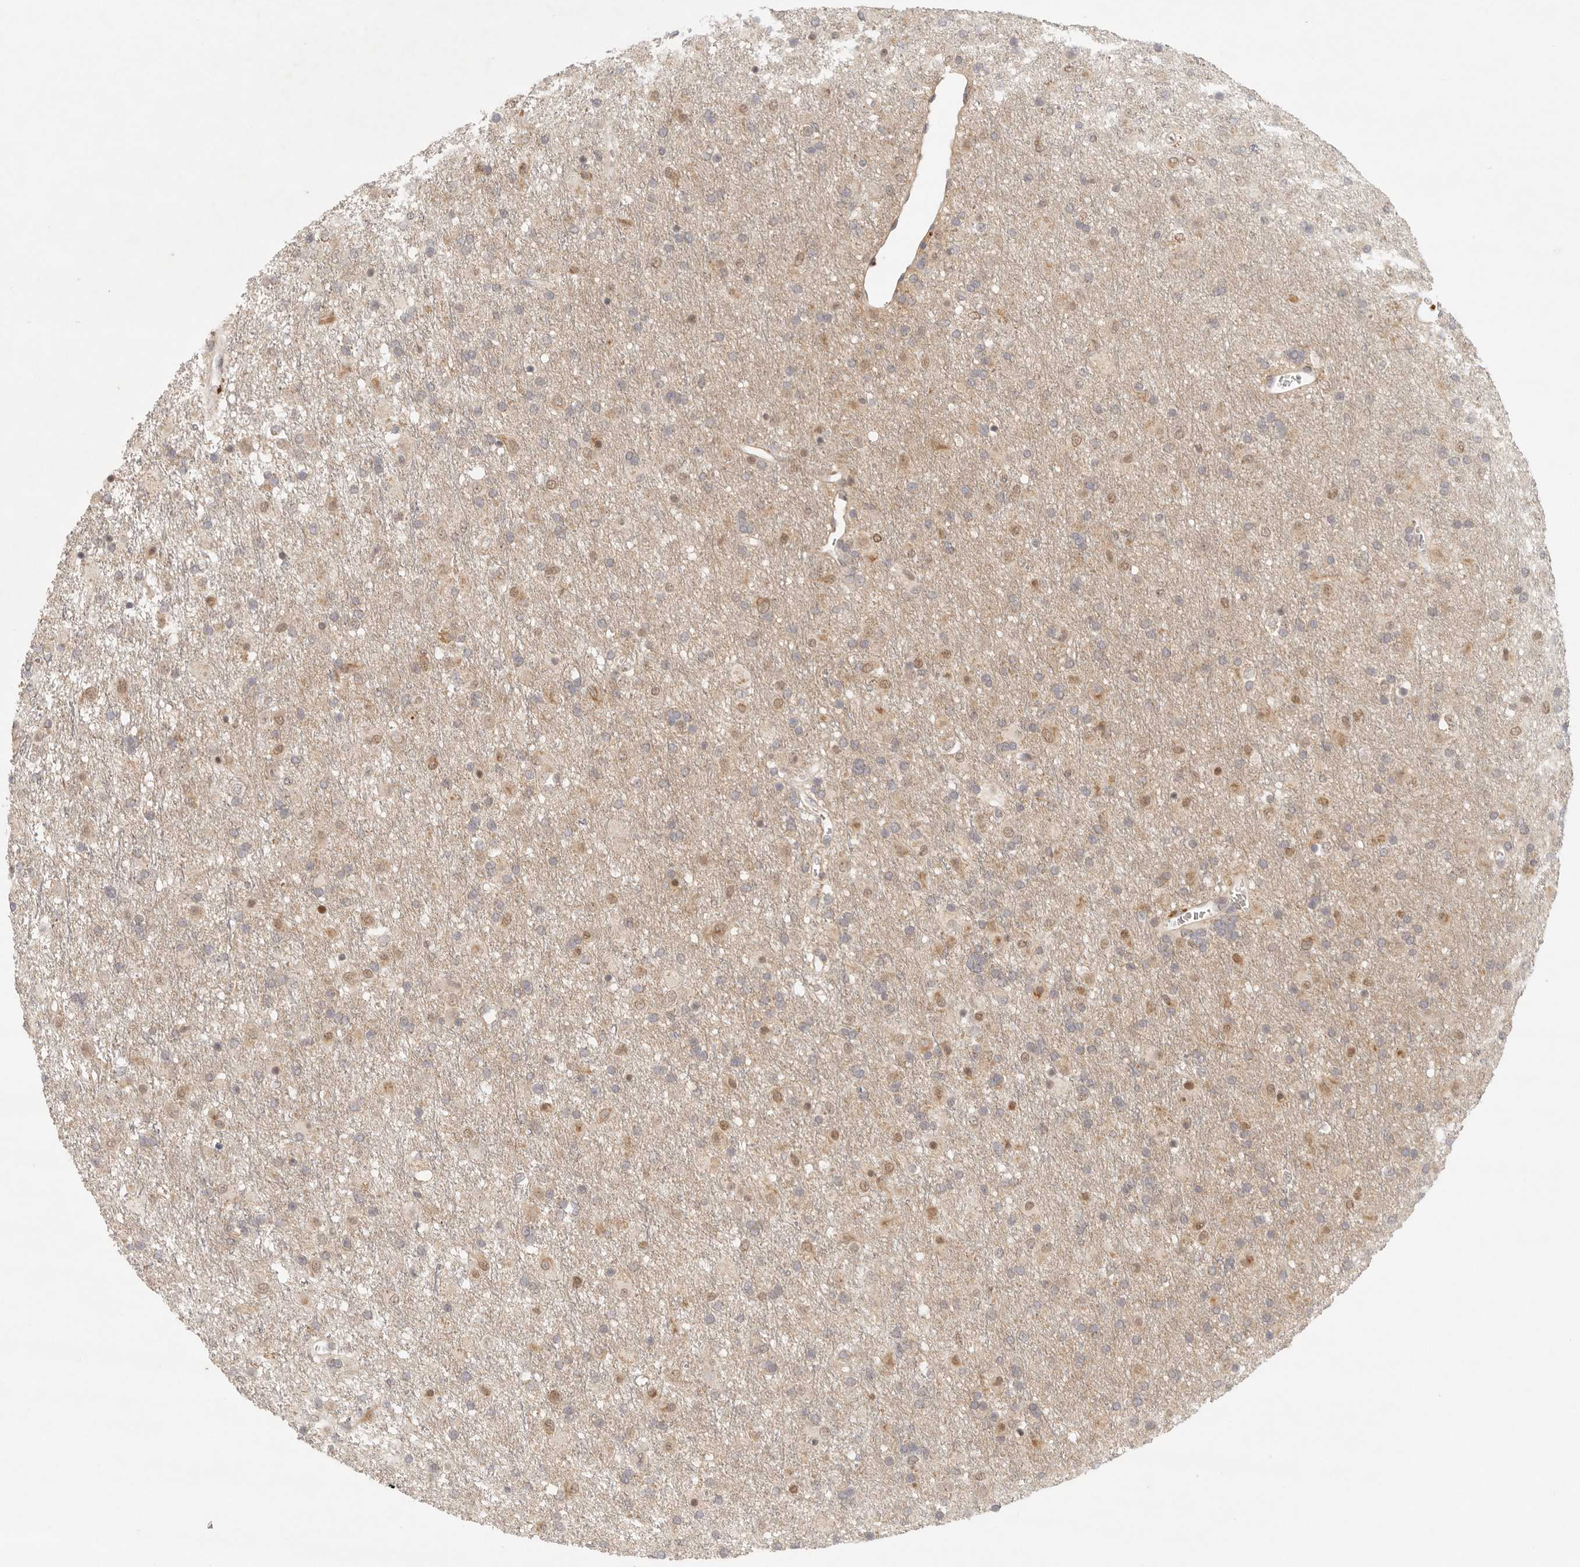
{"staining": {"intensity": "moderate", "quantity": "25%-75%", "location": "nuclear"}, "tissue": "glioma", "cell_type": "Tumor cells", "image_type": "cancer", "snomed": [{"axis": "morphology", "description": "Glioma, malignant, Low grade"}, {"axis": "topography", "description": "Brain"}], "caption": "Immunohistochemistry (IHC) of glioma exhibits medium levels of moderate nuclear expression in about 25%-75% of tumor cells.", "gene": "AHDC1", "patient": {"sex": "male", "age": 65}}